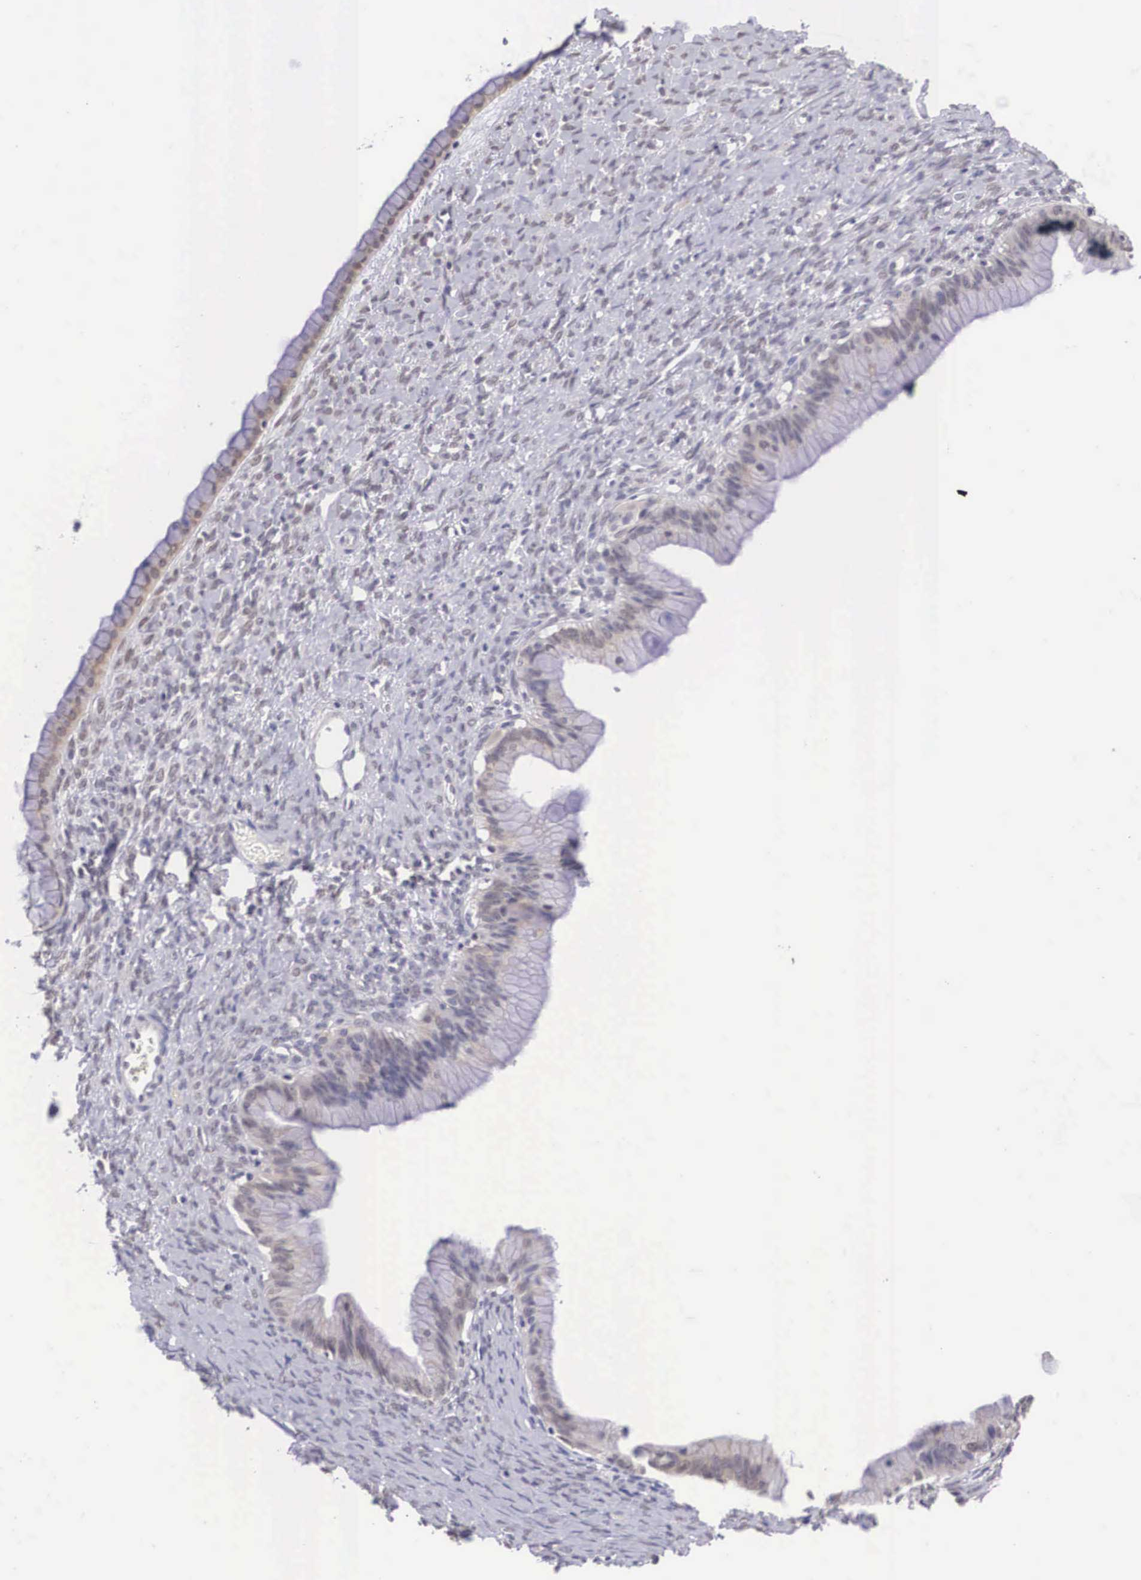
{"staining": {"intensity": "moderate", "quantity": "25%-75%", "location": "cytoplasmic/membranous,nuclear"}, "tissue": "ovarian cancer", "cell_type": "Tumor cells", "image_type": "cancer", "snomed": [{"axis": "morphology", "description": "Cystadenocarcinoma, mucinous, NOS"}, {"axis": "topography", "description": "Ovary"}], "caption": "Immunohistochemistry (DAB (3,3'-diaminobenzidine)) staining of human ovarian mucinous cystadenocarcinoma exhibits moderate cytoplasmic/membranous and nuclear protein staining in approximately 25%-75% of tumor cells.", "gene": "NINL", "patient": {"sex": "female", "age": 25}}